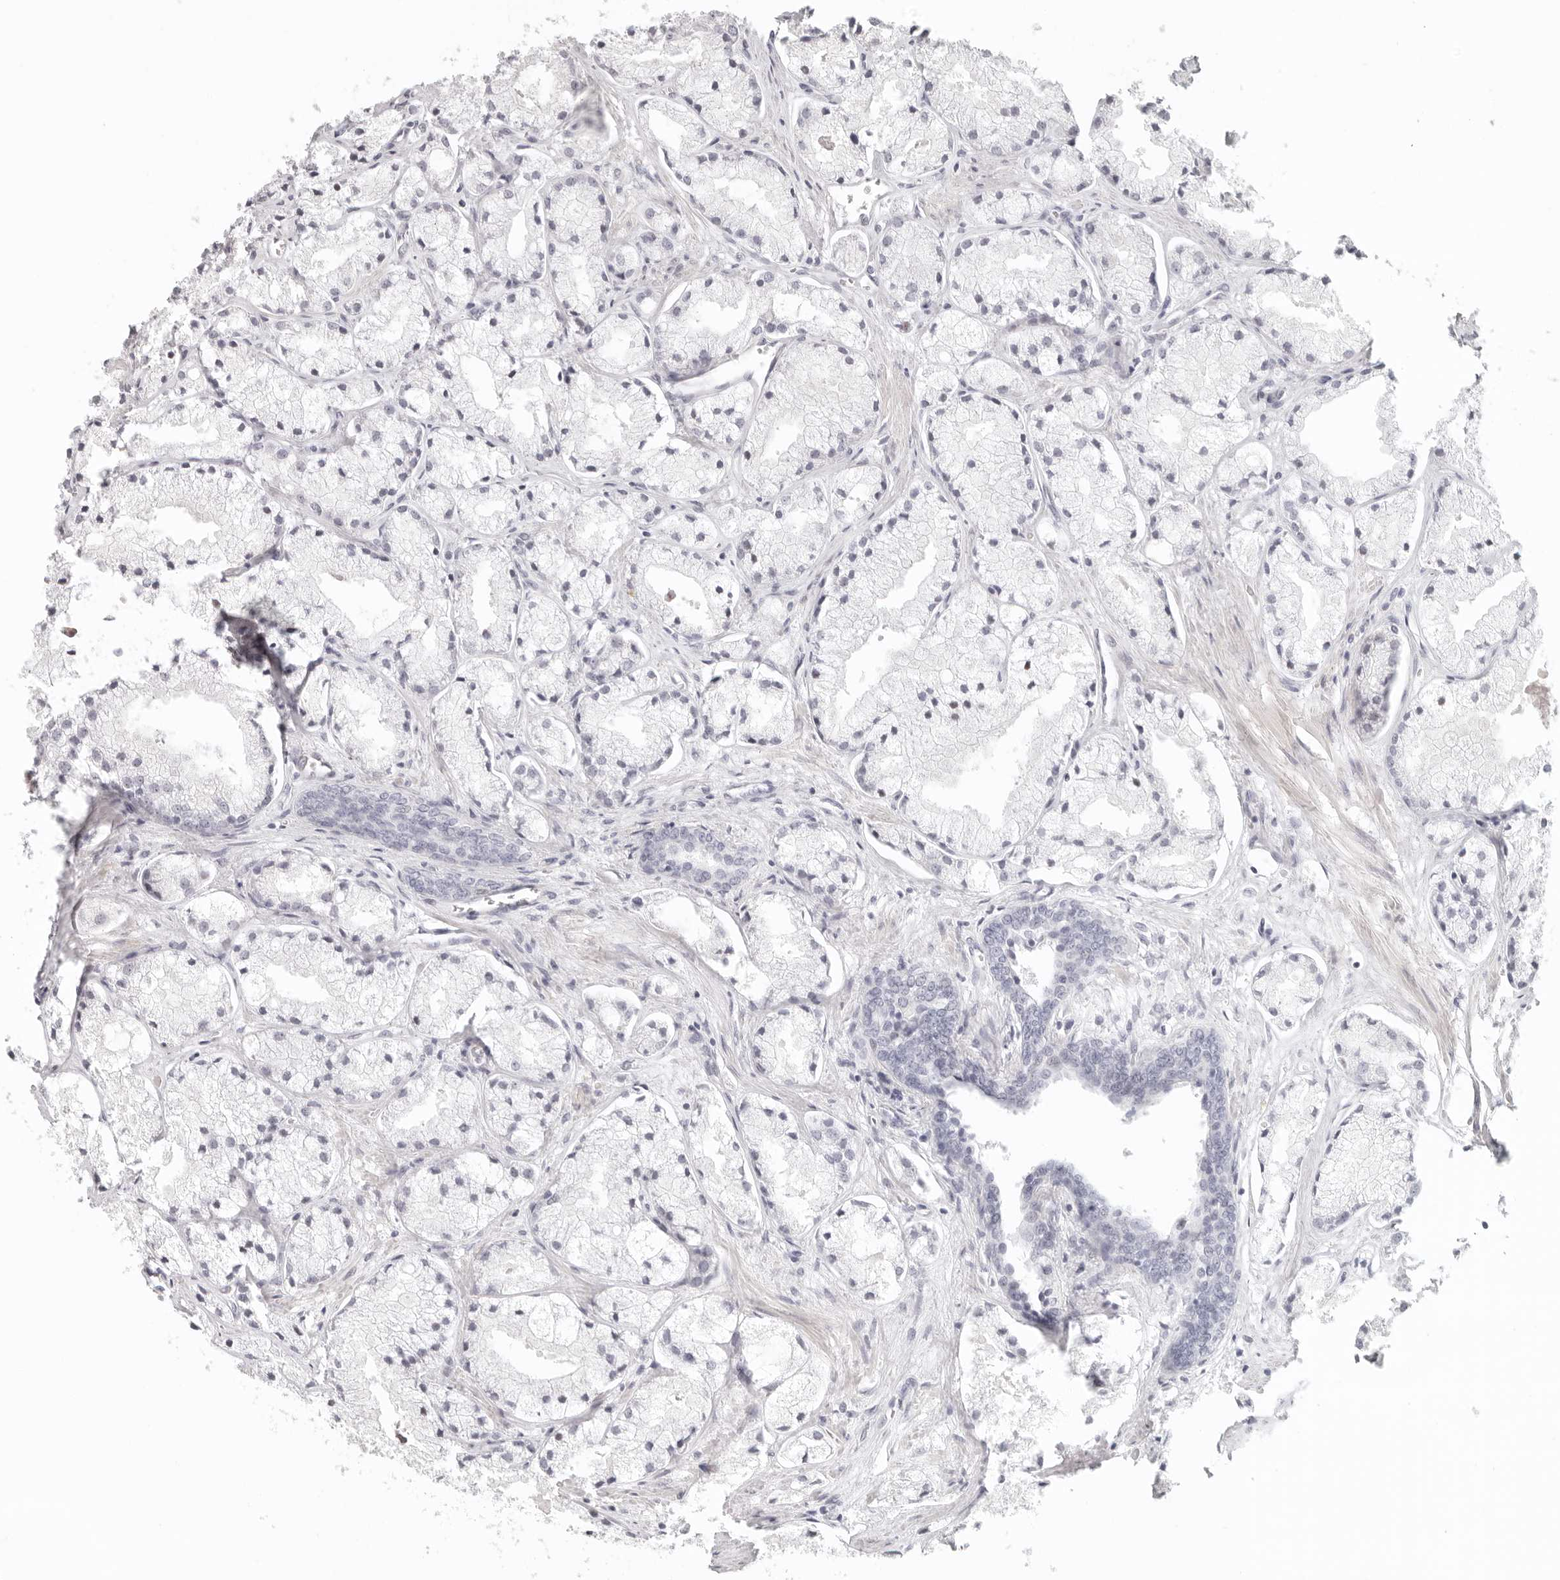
{"staining": {"intensity": "negative", "quantity": "none", "location": "none"}, "tissue": "prostate cancer", "cell_type": "Tumor cells", "image_type": "cancer", "snomed": [{"axis": "morphology", "description": "Adenocarcinoma, High grade"}, {"axis": "topography", "description": "Prostate"}], "caption": "Tumor cells are negative for brown protein staining in prostate adenocarcinoma (high-grade).", "gene": "GPBP1L1", "patient": {"sex": "male", "age": 50}}